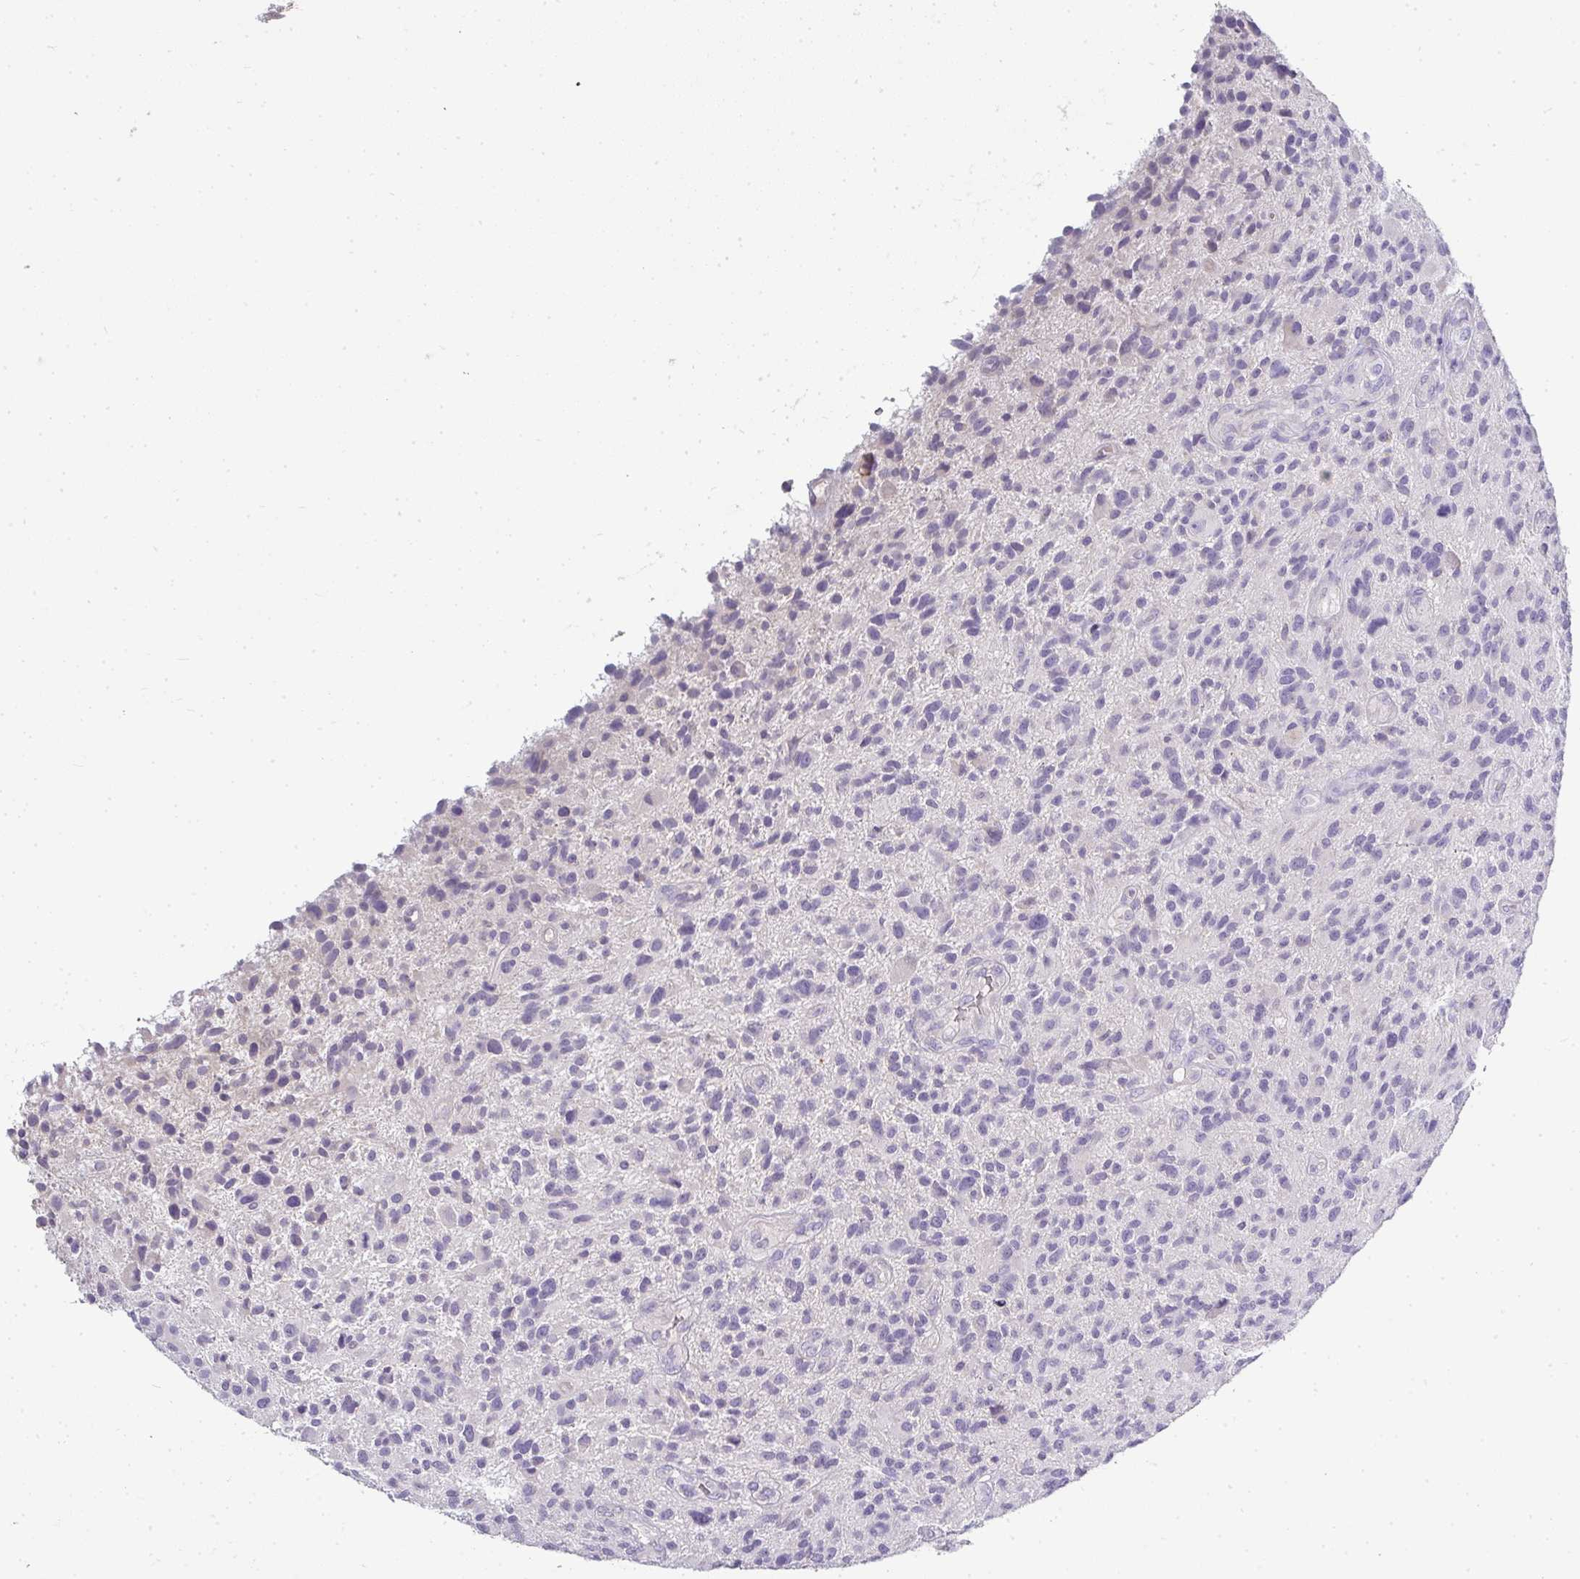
{"staining": {"intensity": "negative", "quantity": "none", "location": "none"}, "tissue": "glioma", "cell_type": "Tumor cells", "image_type": "cancer", "snomed": [{"axis": "morphology", "description": "Glioma, malignant, High grade"}, {"axis": "topography", "description": "Brain"}], "caption": "Immunohistochemical staining of malignant high-grade glioma displays no significant staining in tumor cells.", "gene": "ASXL3", "patient": {"sex": "male", "age": 47}}